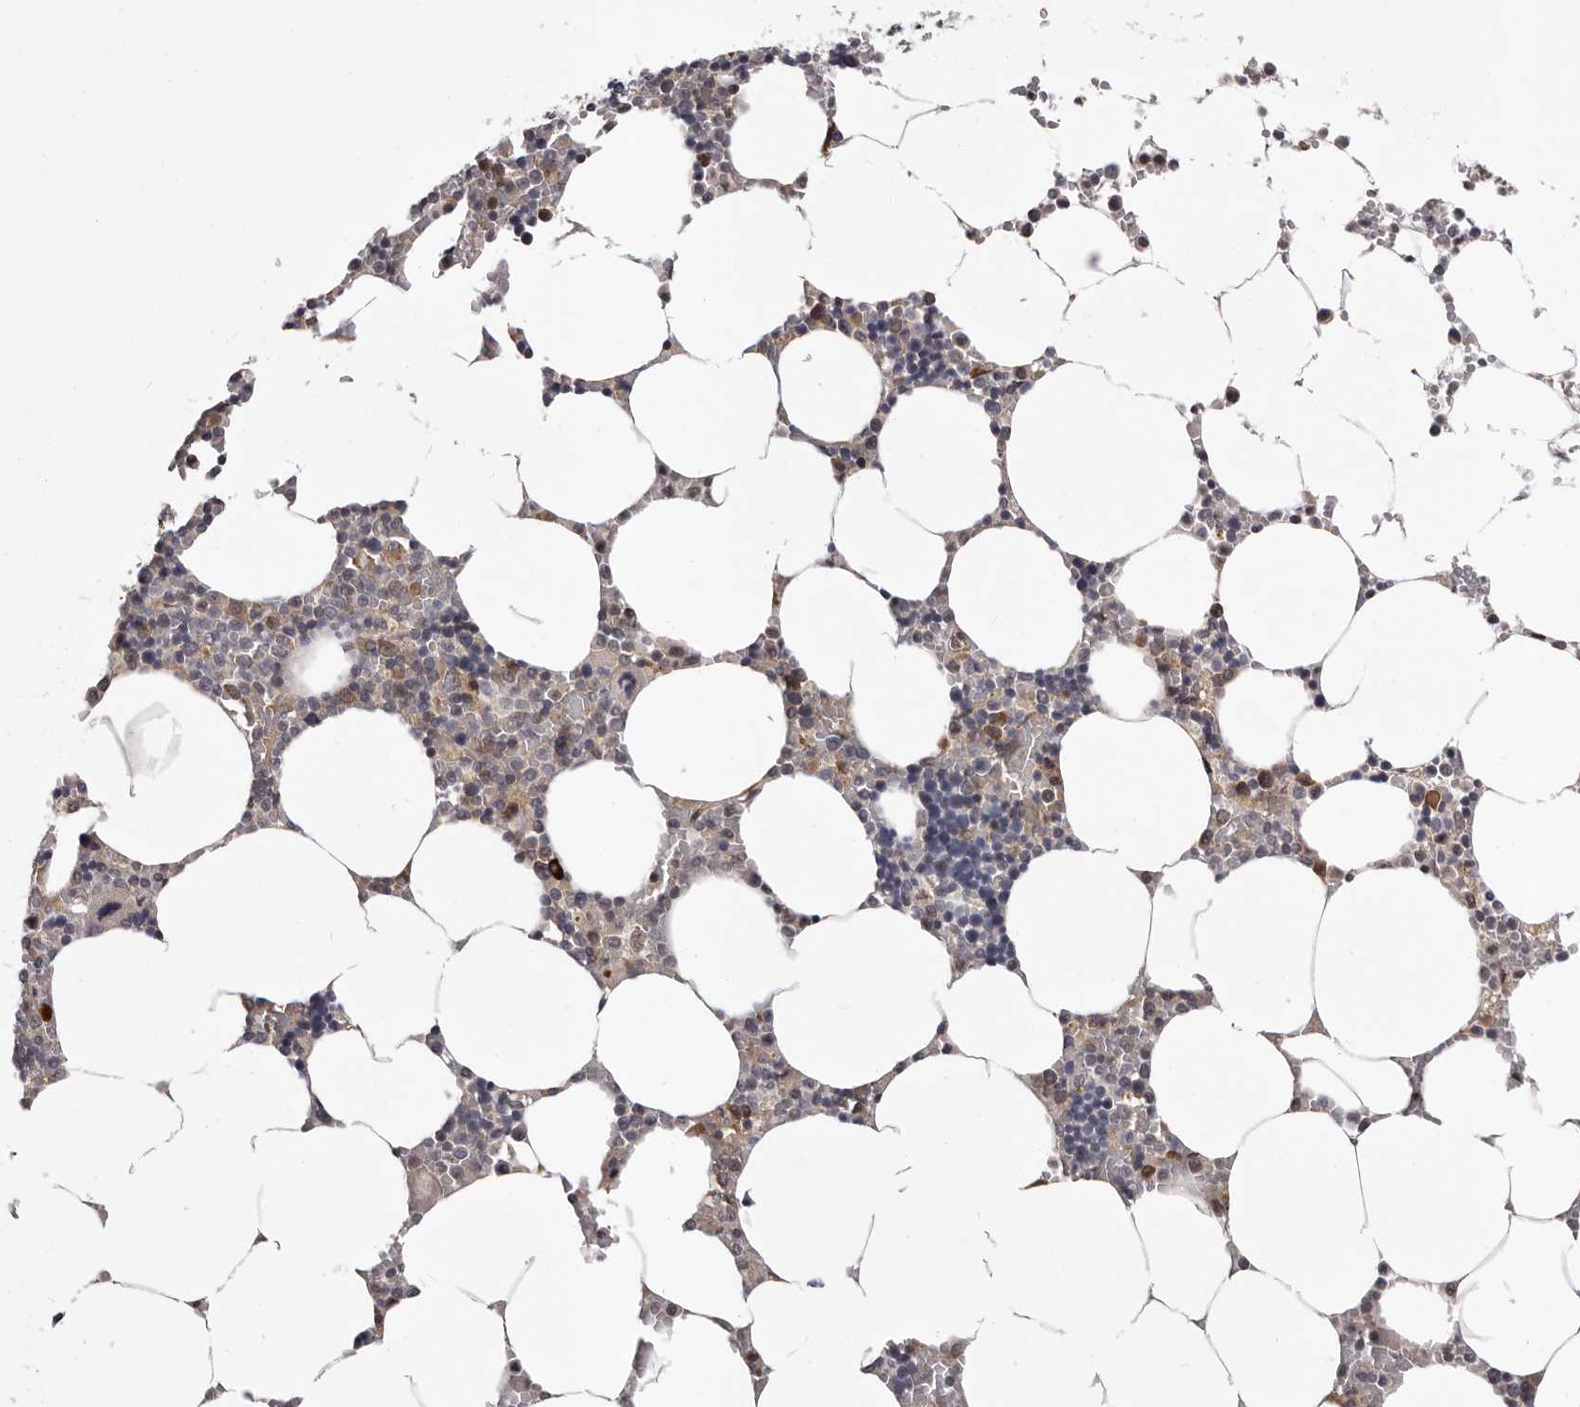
{"staining": {"intensity": "weak", "quantity": "25%-75%", "location": "cytoplasmic/membranous,nuclear"}, "tissue": "bone marrow", "cell_type": "Hematopoietic cells", "image_type": "normal", "snomed": [{"axis": "morphology", "description": "Normal tissue, NOS"}, {"axis": "topography", "description": "Bone marrow"}], "caption": "The micrograph exhibits immunohistochemical staining of unremarkable bone marrow. There is weak cytoplasmic/membranous,nuclear staining is appreciated in approximately 25%-75% of hematopoietic cells. (Stains: DAB in brown, nuclei in blue, Microscopy: brightfield microscopy at high magnification).", "gene": "MED8", "patient": {"sex": "male", "age": 70}}